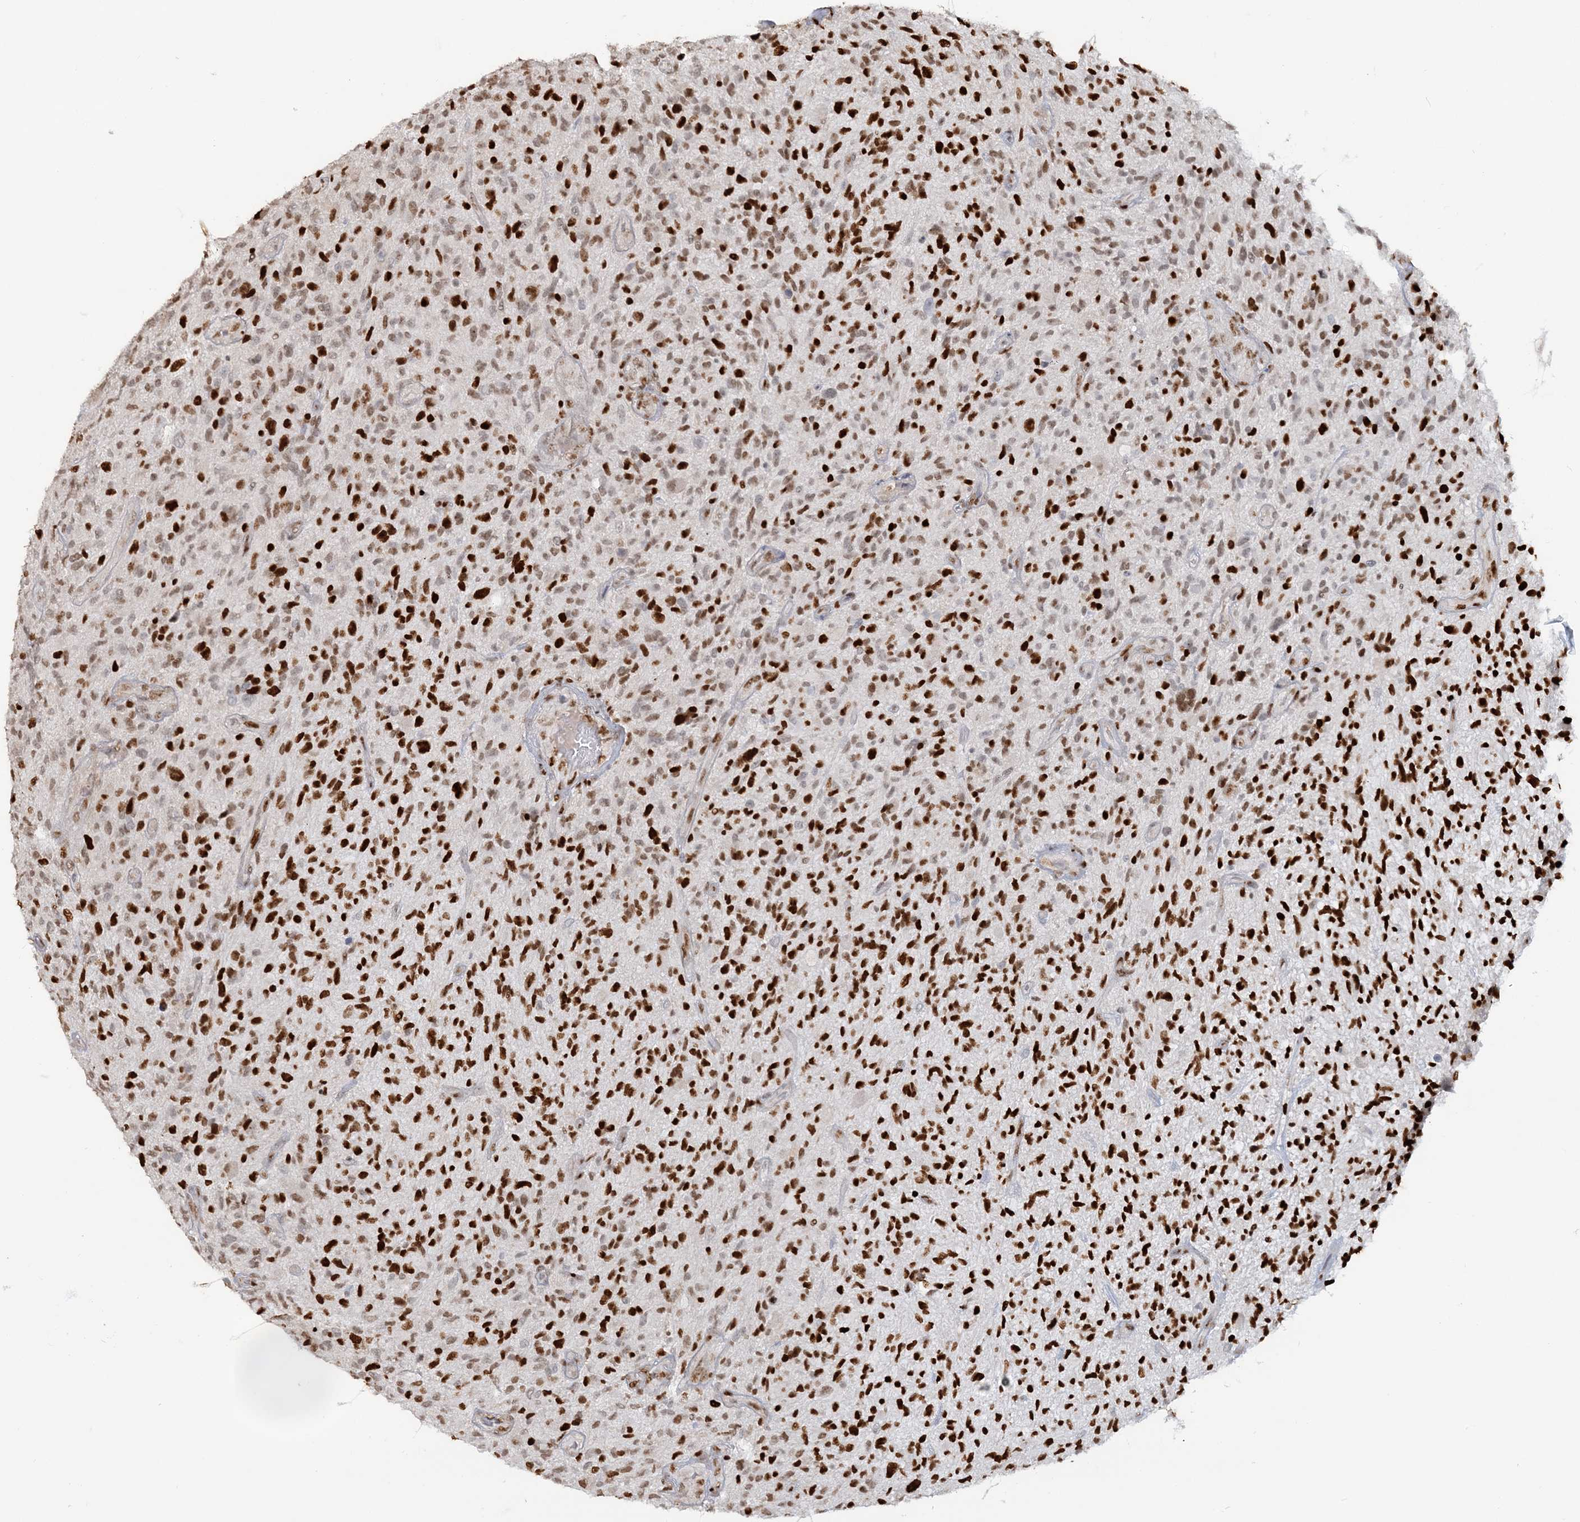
{"staining": {"intensity": "strong", "quantity": ">75%", "location": "nuclear"}, "tissue": "glioma", "cell_type": "Tumor cells", "image_type": "cancer", "snomed": [{"axis": "morphology", "description": "Glioma, malignant, High grade"}, {"axis": "topography", "description": "Brain"}], "caption": "There is high levels of strong nuclear staining in tumor cells of glioma, as demonstrated by immunohistochemical staining (brown color).", "gene": "SUMO2", "patient": {"sex": "male", "age": 47}}